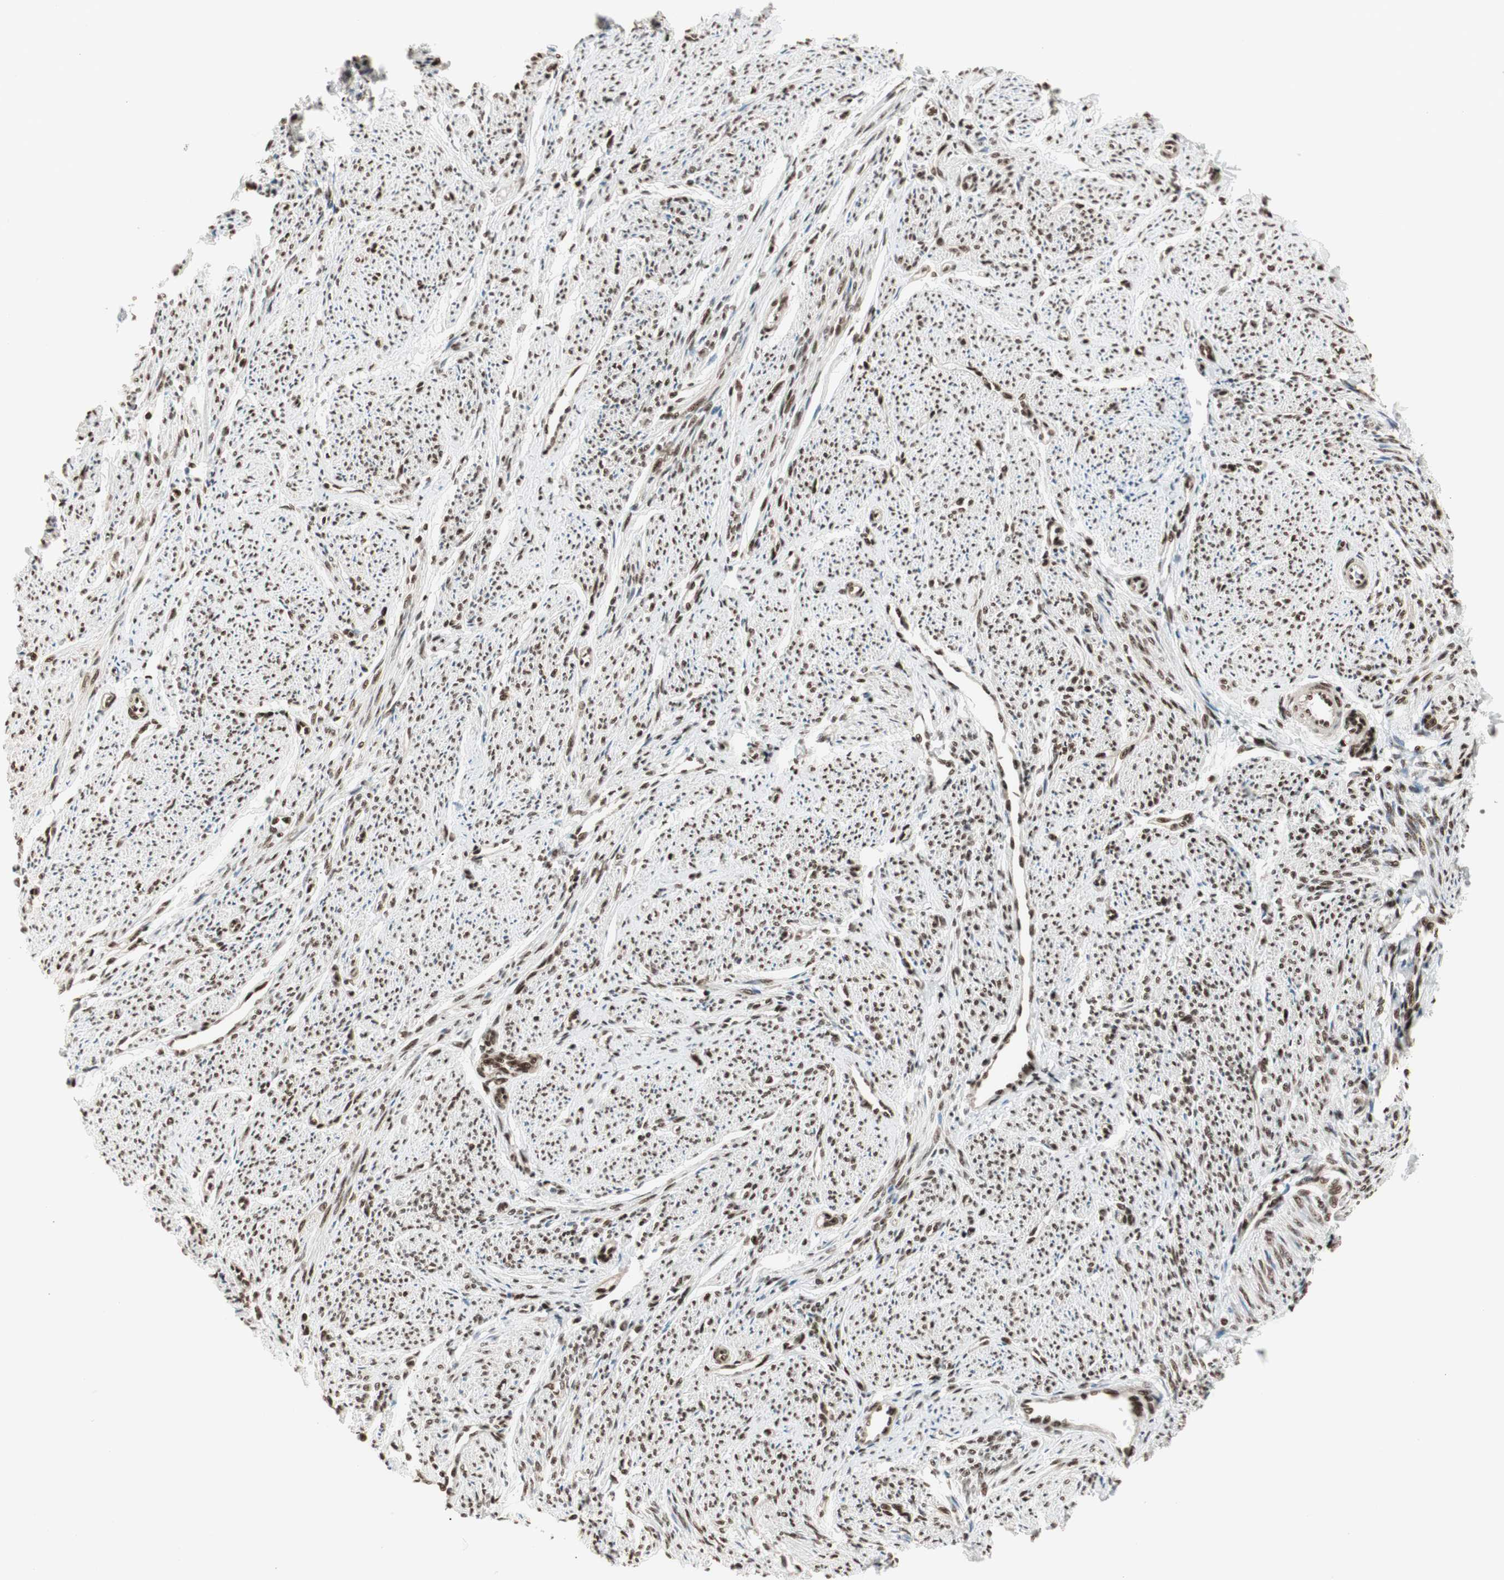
{"staining": {"intensity": "strong", "quantity": ">75%", "location": "cytoplasmic/membranous,nuclear"}, "tissue": "smooth muscle", "cell_type": "Smooth muscle cells", "image_type": "normal", "snomed": [{"axis": "morphology", "description": "Normal tissue, NOS"}, {"axis": "topography", "description": "Smooth muscle"}], "caption": "Protein expression analysis of benign smooth muscle demonstrates strong cytoplasmic/membranous,nuclear staining in about >75% of smooth muscle cells.", "gene": "HEXIM1", "patient": {"sex": "female", "age": 65}}